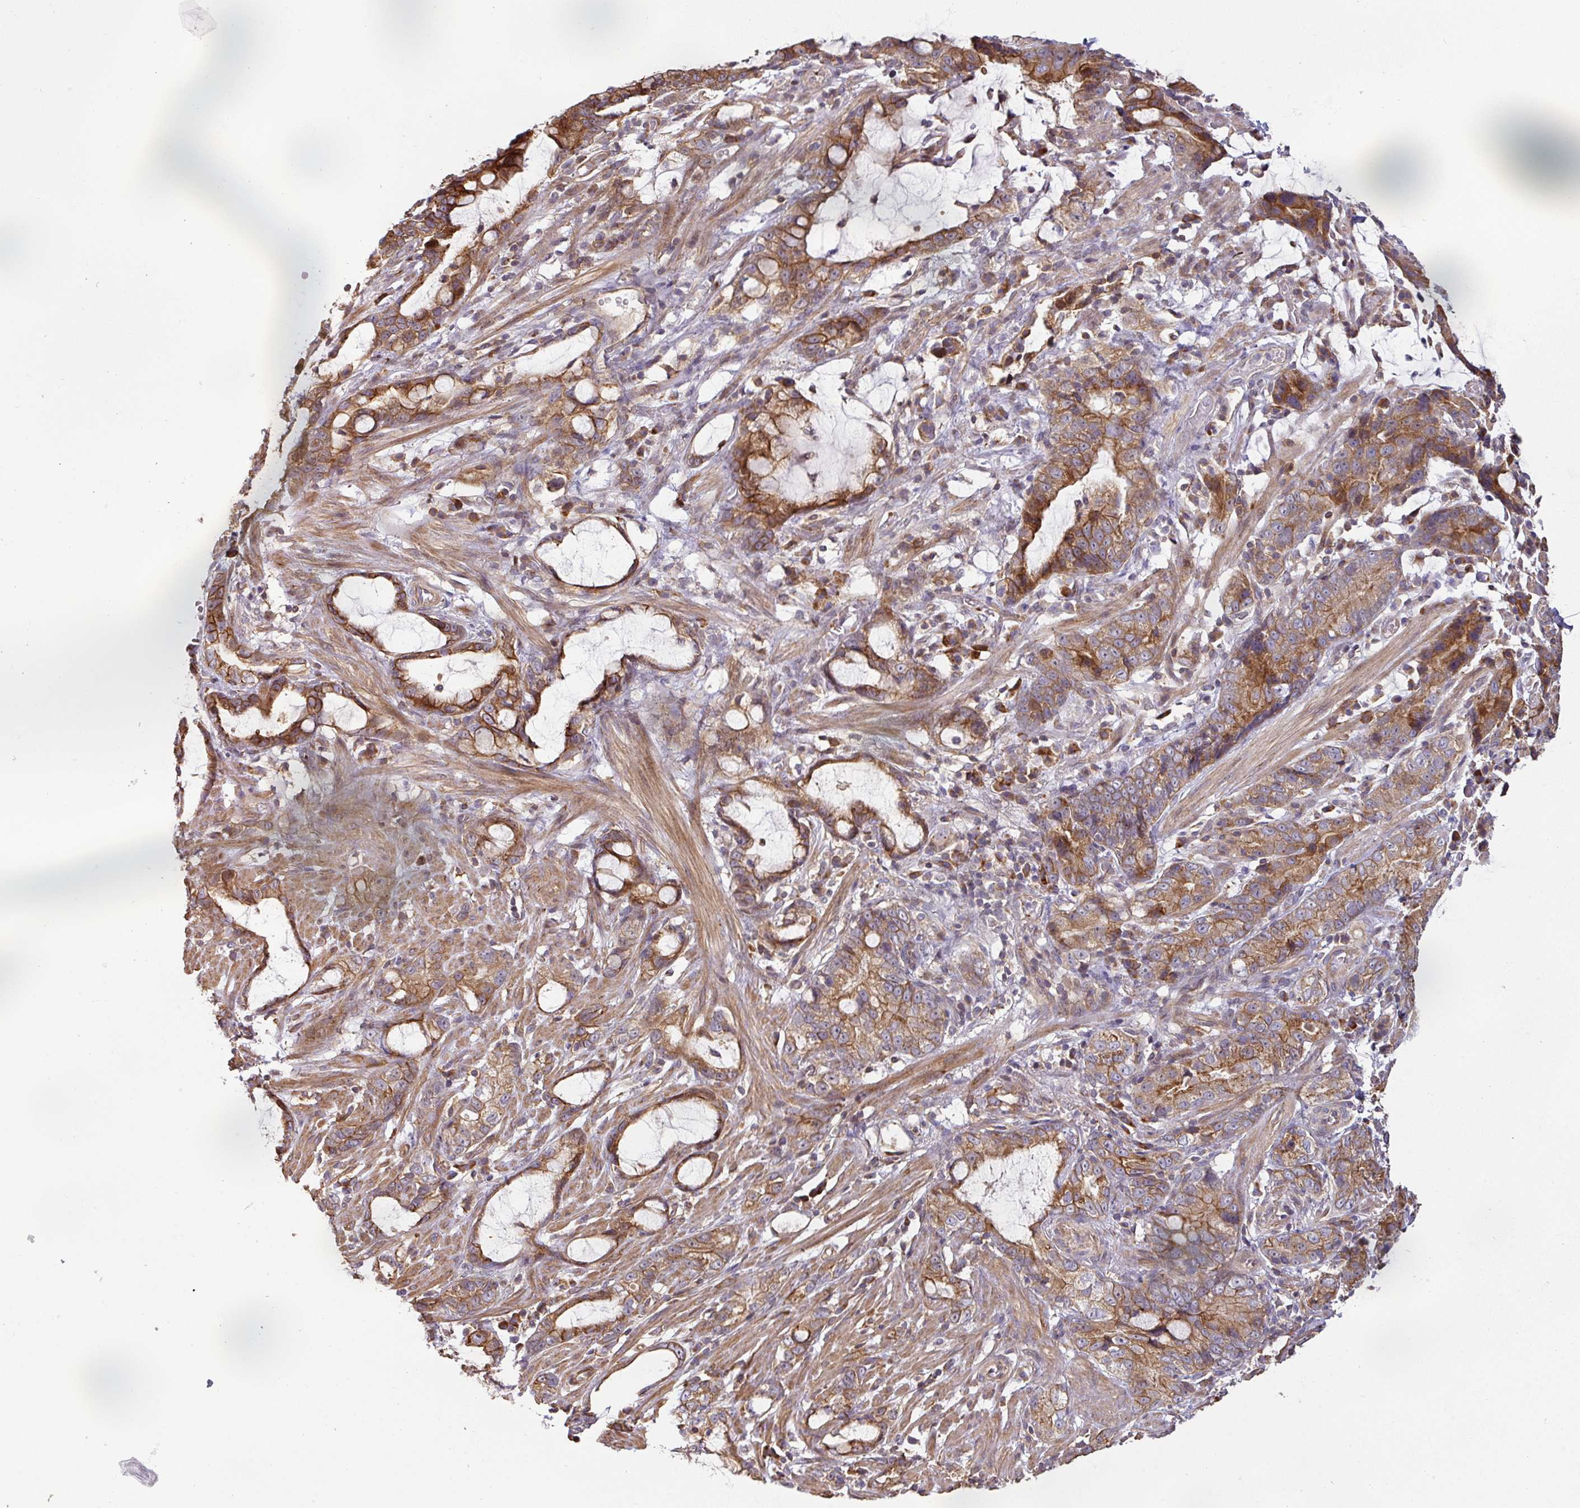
{"staining": {"intensity": "strong", "quantity": ">75%", "location": "cytoplasmic/membranous"}, "tissue": "stomach cancer", "cell_type": "Tumor cells", "image_type": "cancer", "snomed": [{"axis": "morphology", "description": "Adenocarcinoma, NOS"}, {"axis": "topography", "description": "Stomach"}], "caption": "Brown immunohistochemical staining in stomach cancer exhibits strong cytoplasmic/membranous staining in approximately >75% of tumor cells.", "gene": "CASP2", "patient": {"sex": "male", "age": 55}}